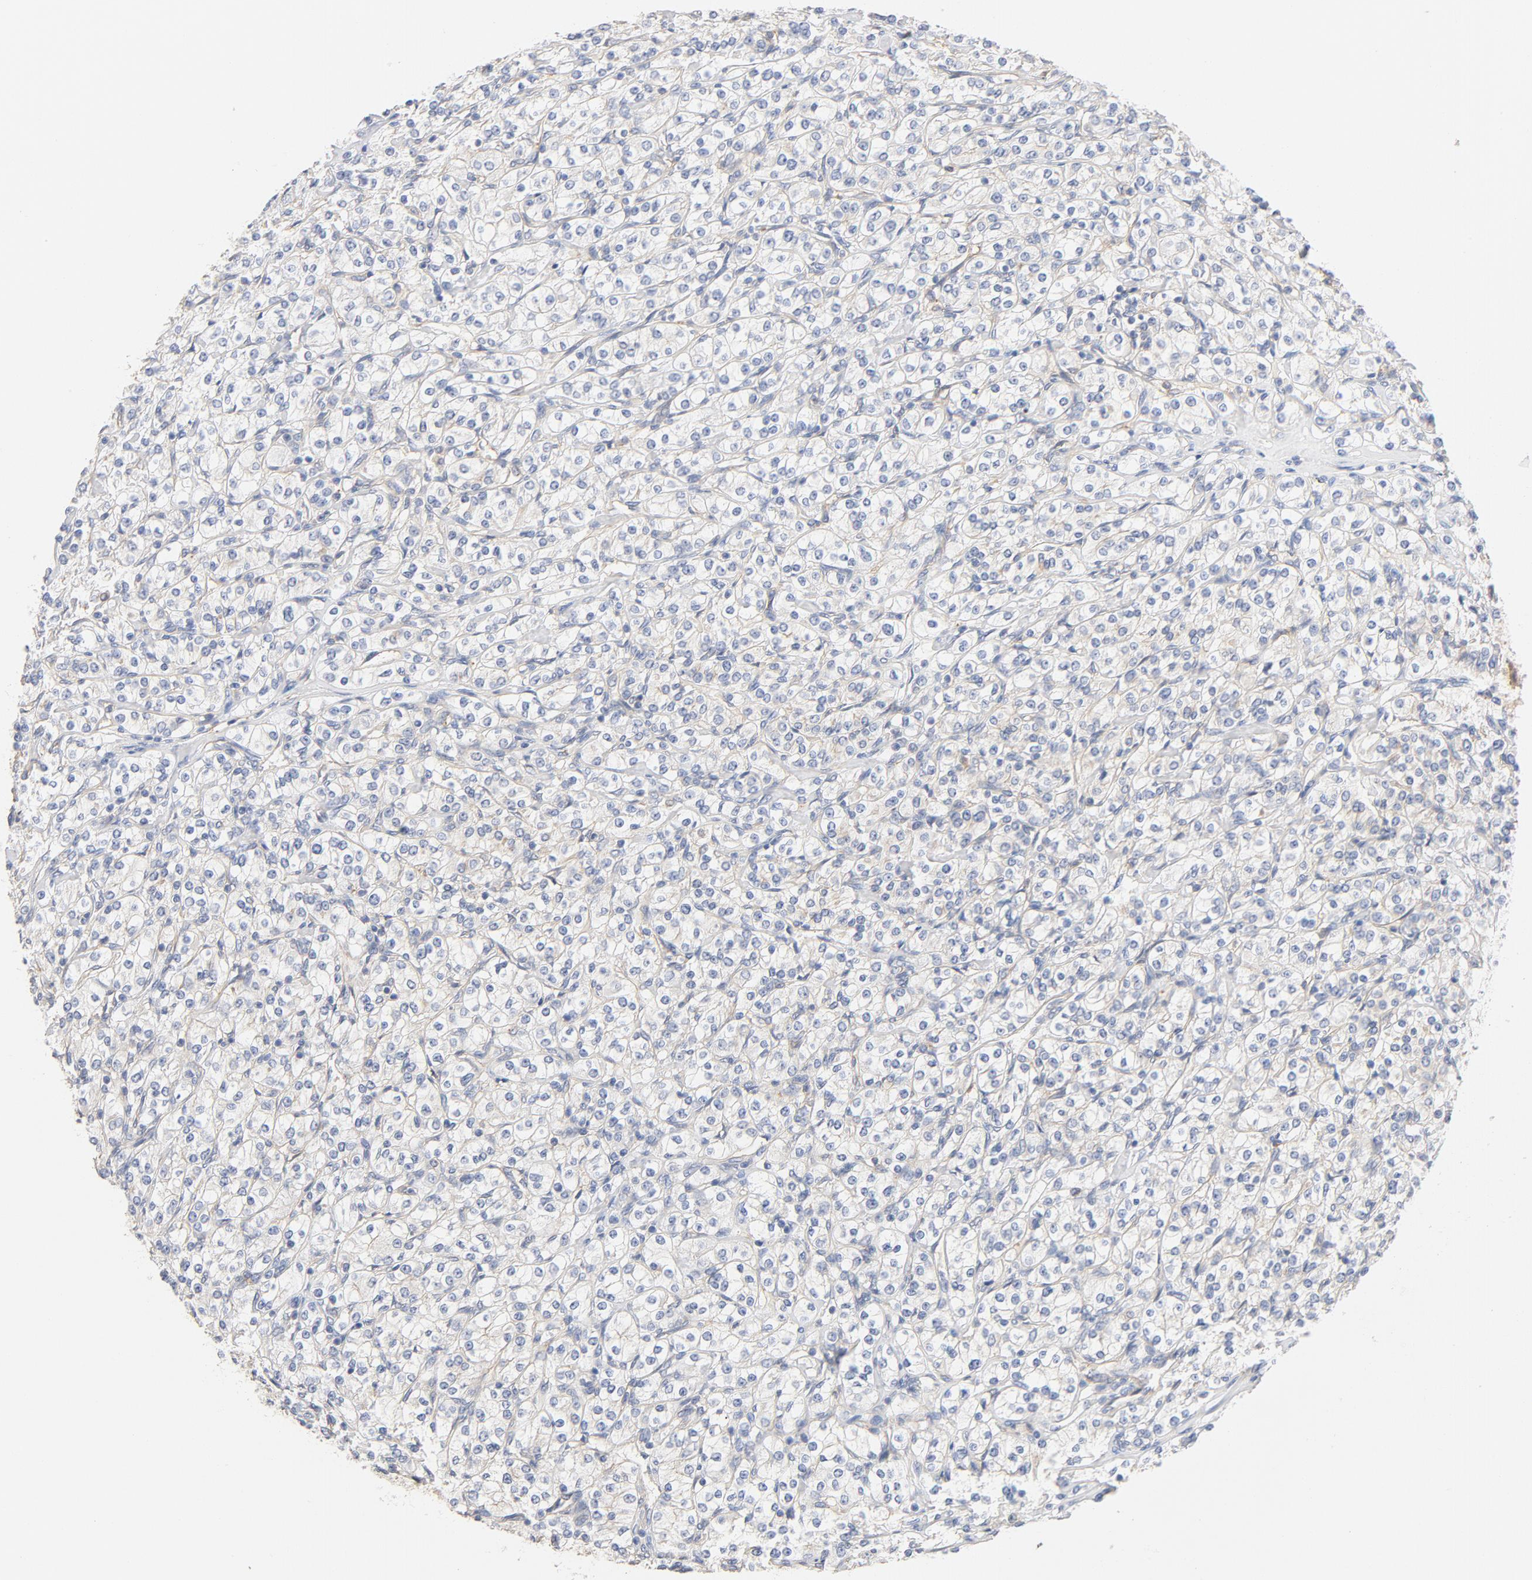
{"staining": {"intensity": "weak", "quantity": "25%-75%", "location": "cytoplasmic/membranous"}, "tissue": "renal cancer", "cell_type": "Tumor cells", "image_type": "cancer", "snomed": [{"axis": "morphology", "description": "Adenocarcinoma, NOS"}, {"axis": "topography", "description": "Kidney"}], "caption": "Immunohistochemistry staining of adenocarcinoma (renal), which shows low levels of weak cytoplasmic/membranous positivity in about 25%-75% of tumor cells indicating weak cytoplasmic/membranous protein staining. The staining was performed using DAB (3,3'-diaminobenzidine) (brown) for protein detection and nuclei were counterstained in hematoxylin (blue).", "gene": "SRC", "patient": {"sex": "male", "age": 77}}